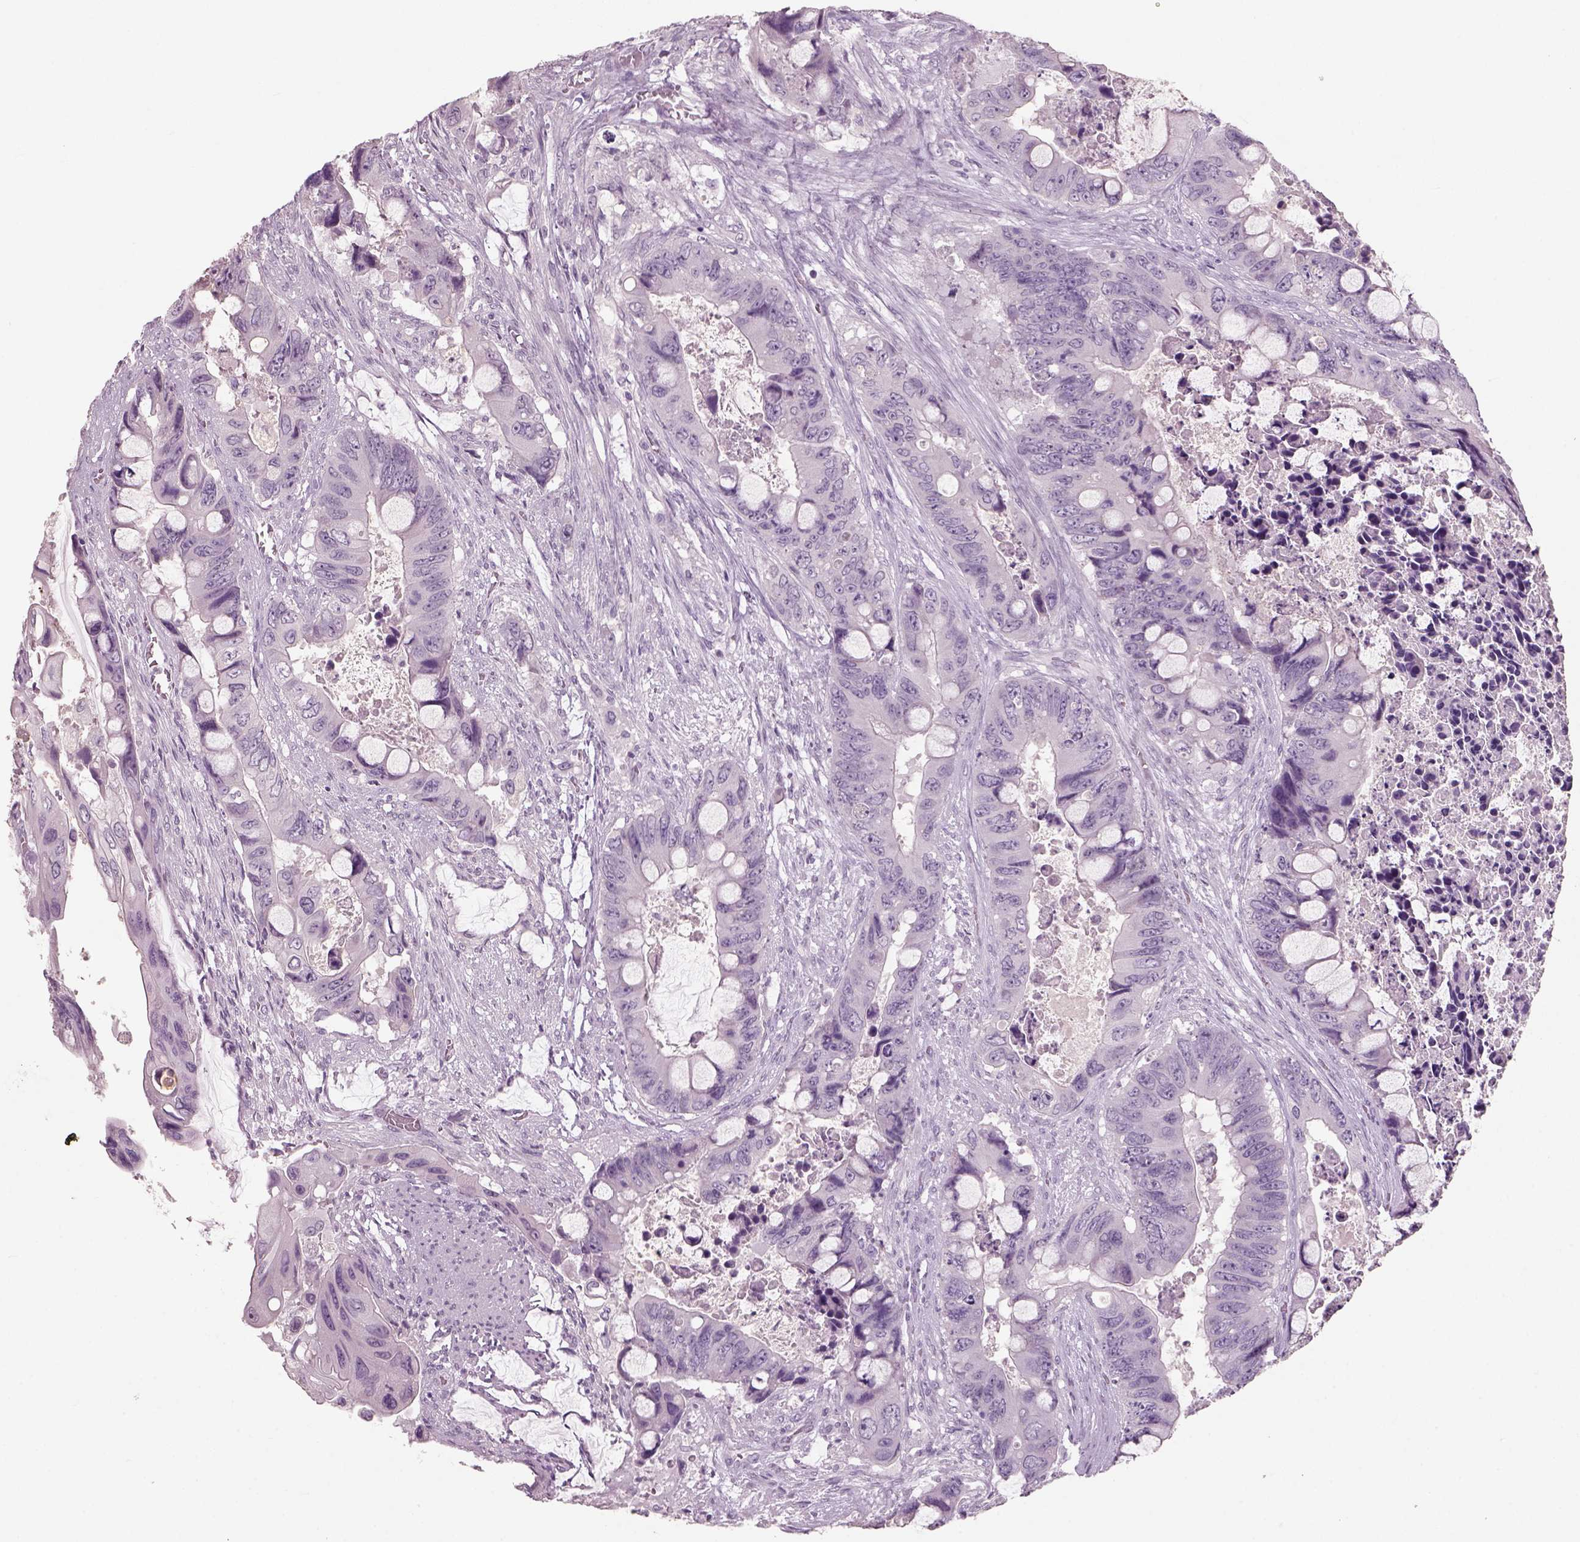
{"staining": {"intensity": "negative", "quantity": "none", "location": "none"}, "tissue": "colorectal cancer", "cell_type": "Tumor cells", "image_type": "cancer", "snomed": [{"axis": "morphology", "description": "Adenocarcinoma, NOS"}, {"axis": "topography", "description": "Rectum"}], "caption": "Immunohistochemical staining of human colorectal cancer shows no significant expression in tumor cells.", "gene": "SLC6A2", "patient": {"sex": "male", "age": 63}}